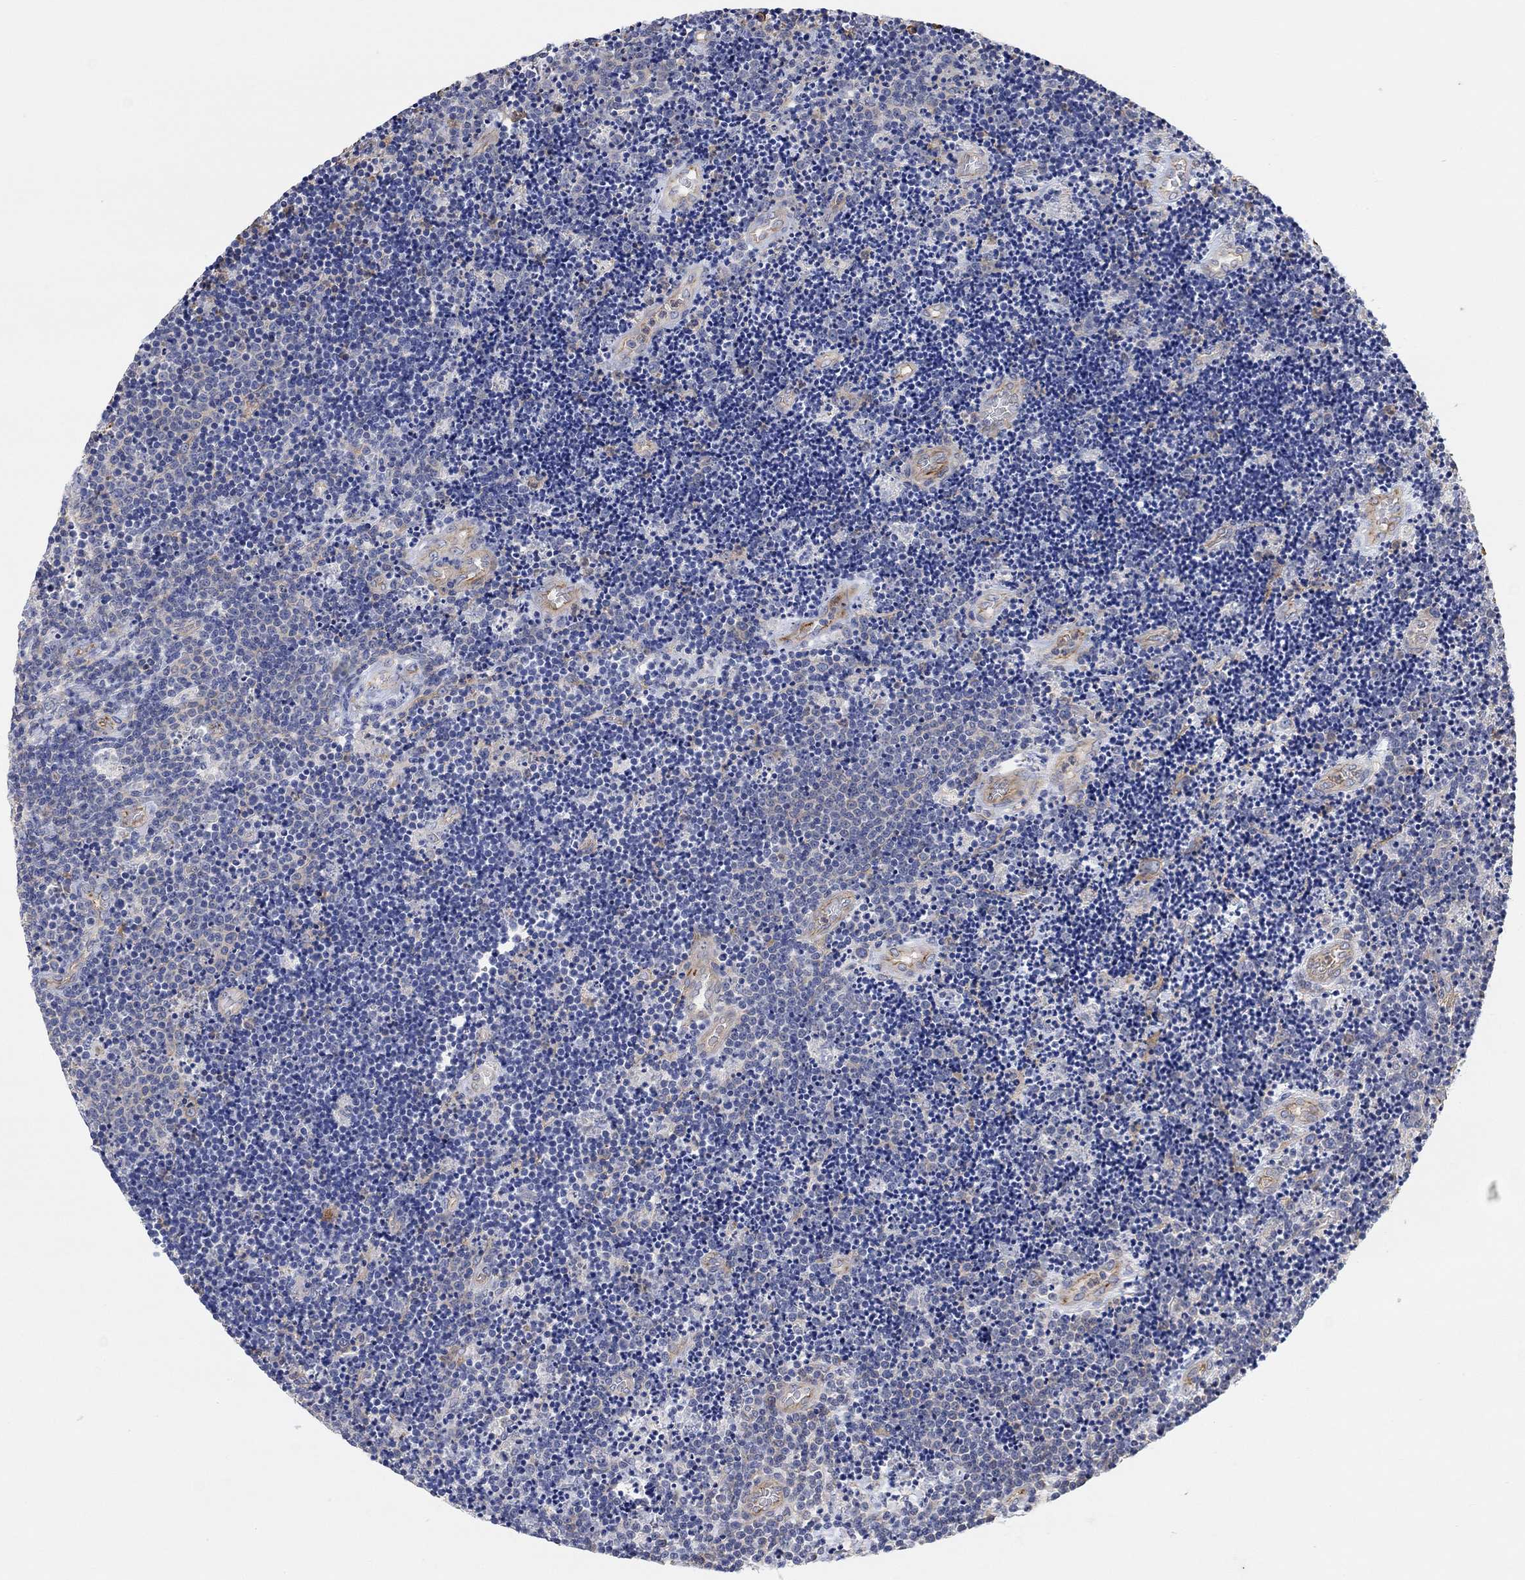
{"staining": {"intensity": "negative", "quantity": "none", "location": "none"}, "tissue": "lymphoma", "cell_type": "Tumor cells", "image_type": "cancer", "snomed": [{"axis": "morphology", "description": "Malignant lymphoma, non-Hodgkin's type, Low grade"}, {"axis": "topography", "description": "Brain"}], "caption": "Protein analysis of low-grade malignant lymphoma, non-Hodgkin's type exhibits no significant staining in tumor cells. (Immunohistochemistry (ihc), brightfield microscopy, high magnification).", "gene": "SYT16", "patient": {"sex": "female", "age": 66}}